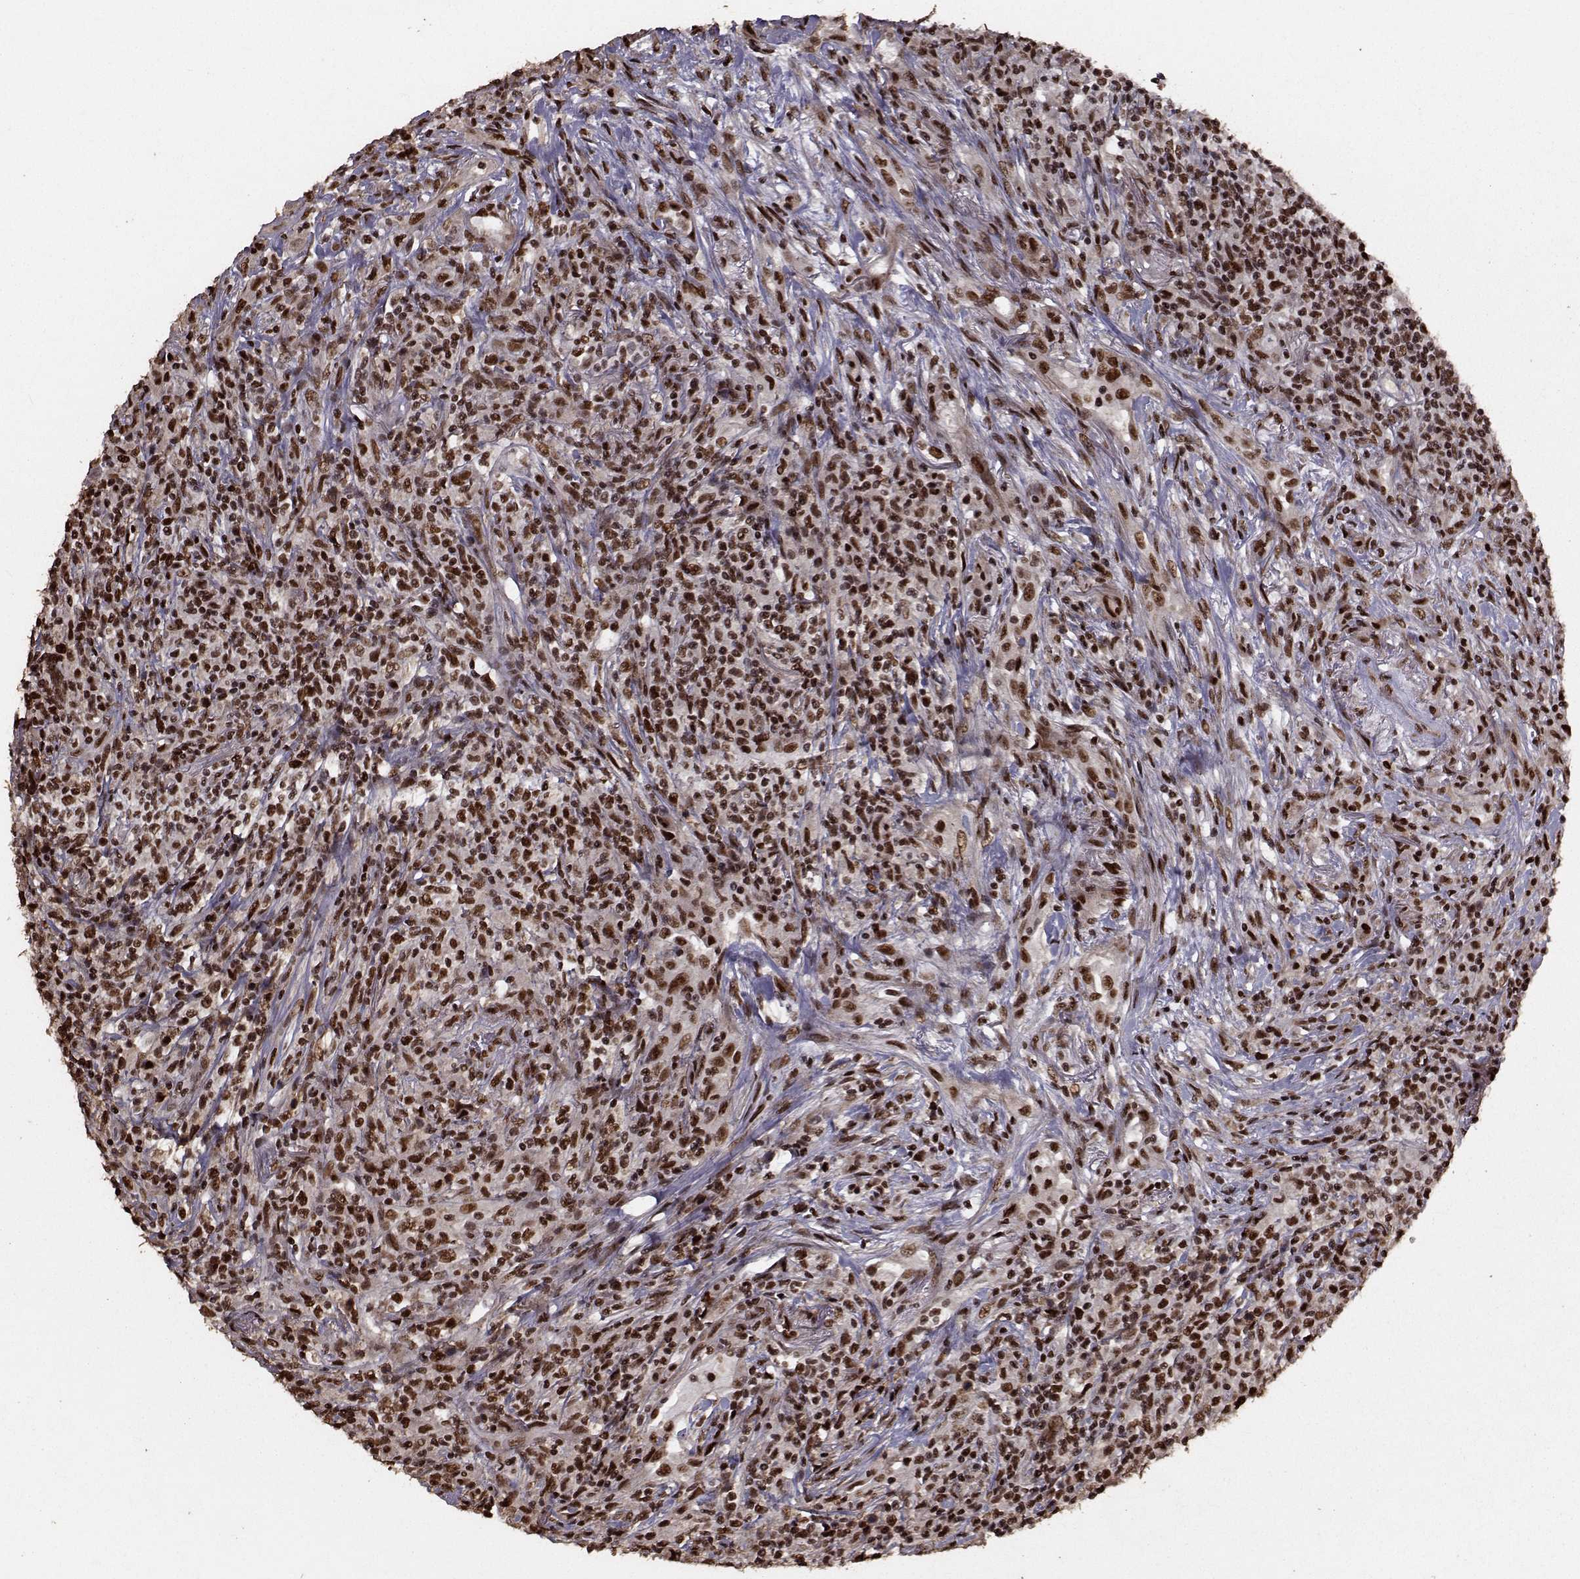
{"staining": {"intensity": "strong", "quantity": ">75%", "location": "nuclear"}, "tissue": "lymphoma", "cell_type": "Tumor cells", "image_type": "cancer", "snomed": [{"axis": "morphology", "description": "Malignant lymphoma, non-Hodgkin's type, High grade"}, {"axis": "topography", "description": "Lung"}], "caption": "This is an image of immunohistochemistry (IHC) staining of malignant lymphoma, non-Hodgkin's type (high-grade), which shows strong staining in the nuclear of tumor cells.", "gene": "SF1", "patient": {"sex": "male", "age": 79}}